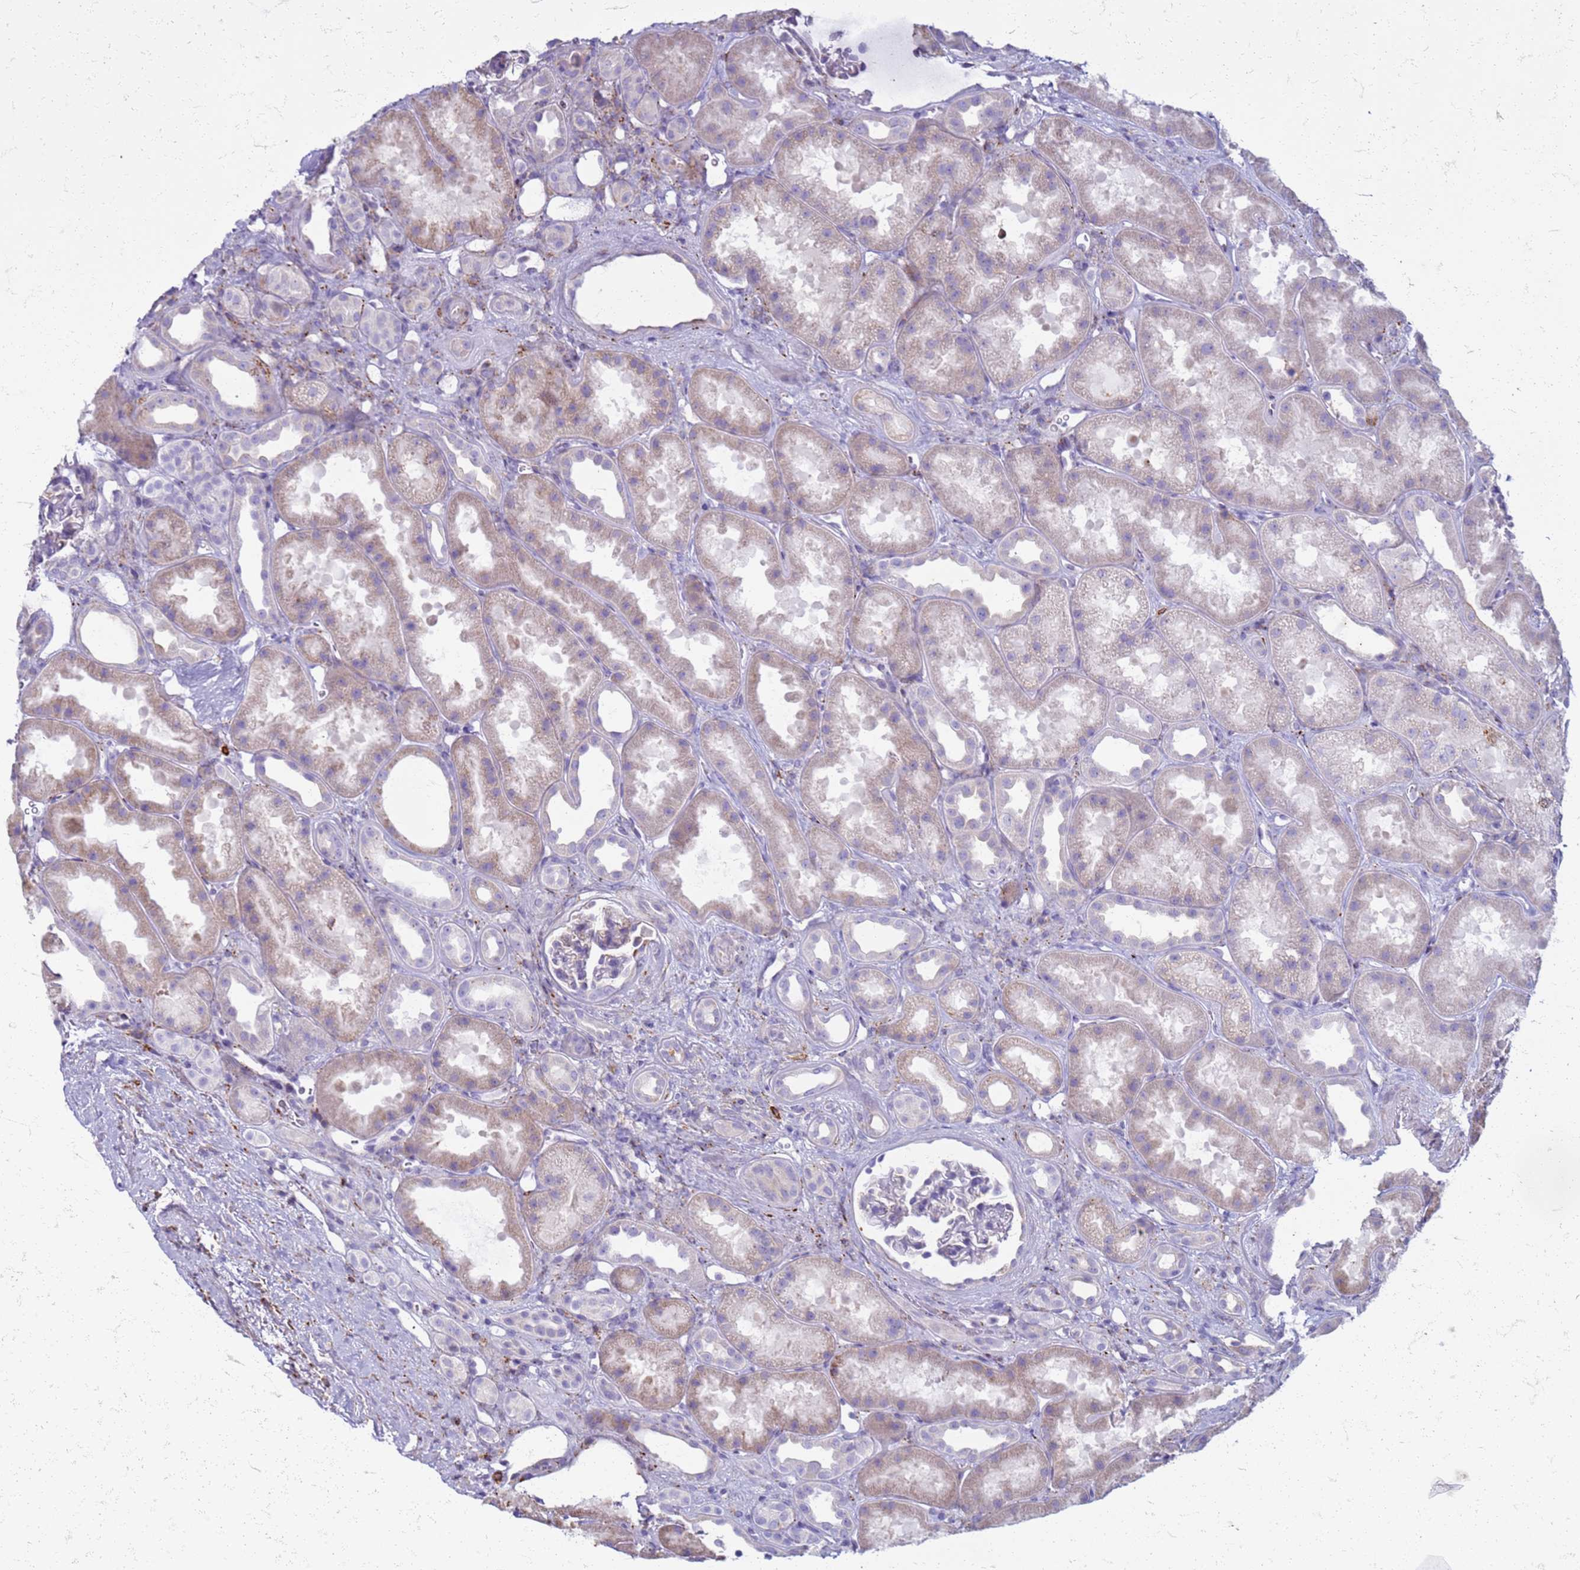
{"staining": {"intensity": "negative", "quantity": "none", "location": "none"}, "tissue": "kidney", "cell_type": "Cells in glomeruli", "image_type": "normal", "snomed": [{"axis": "morphology", "description": "Normal tissue, NOS"}, {"axis": "topography", "description": "Kidney"}], "caption": "An IHC micrograph of normal kidney is shown. There is no staining in cells in glomeruli of kidney. (DAB IHC with hematoxylin counter stain).", "gene": "PDK3", "patient": {"sex": "male", "age": 61}}